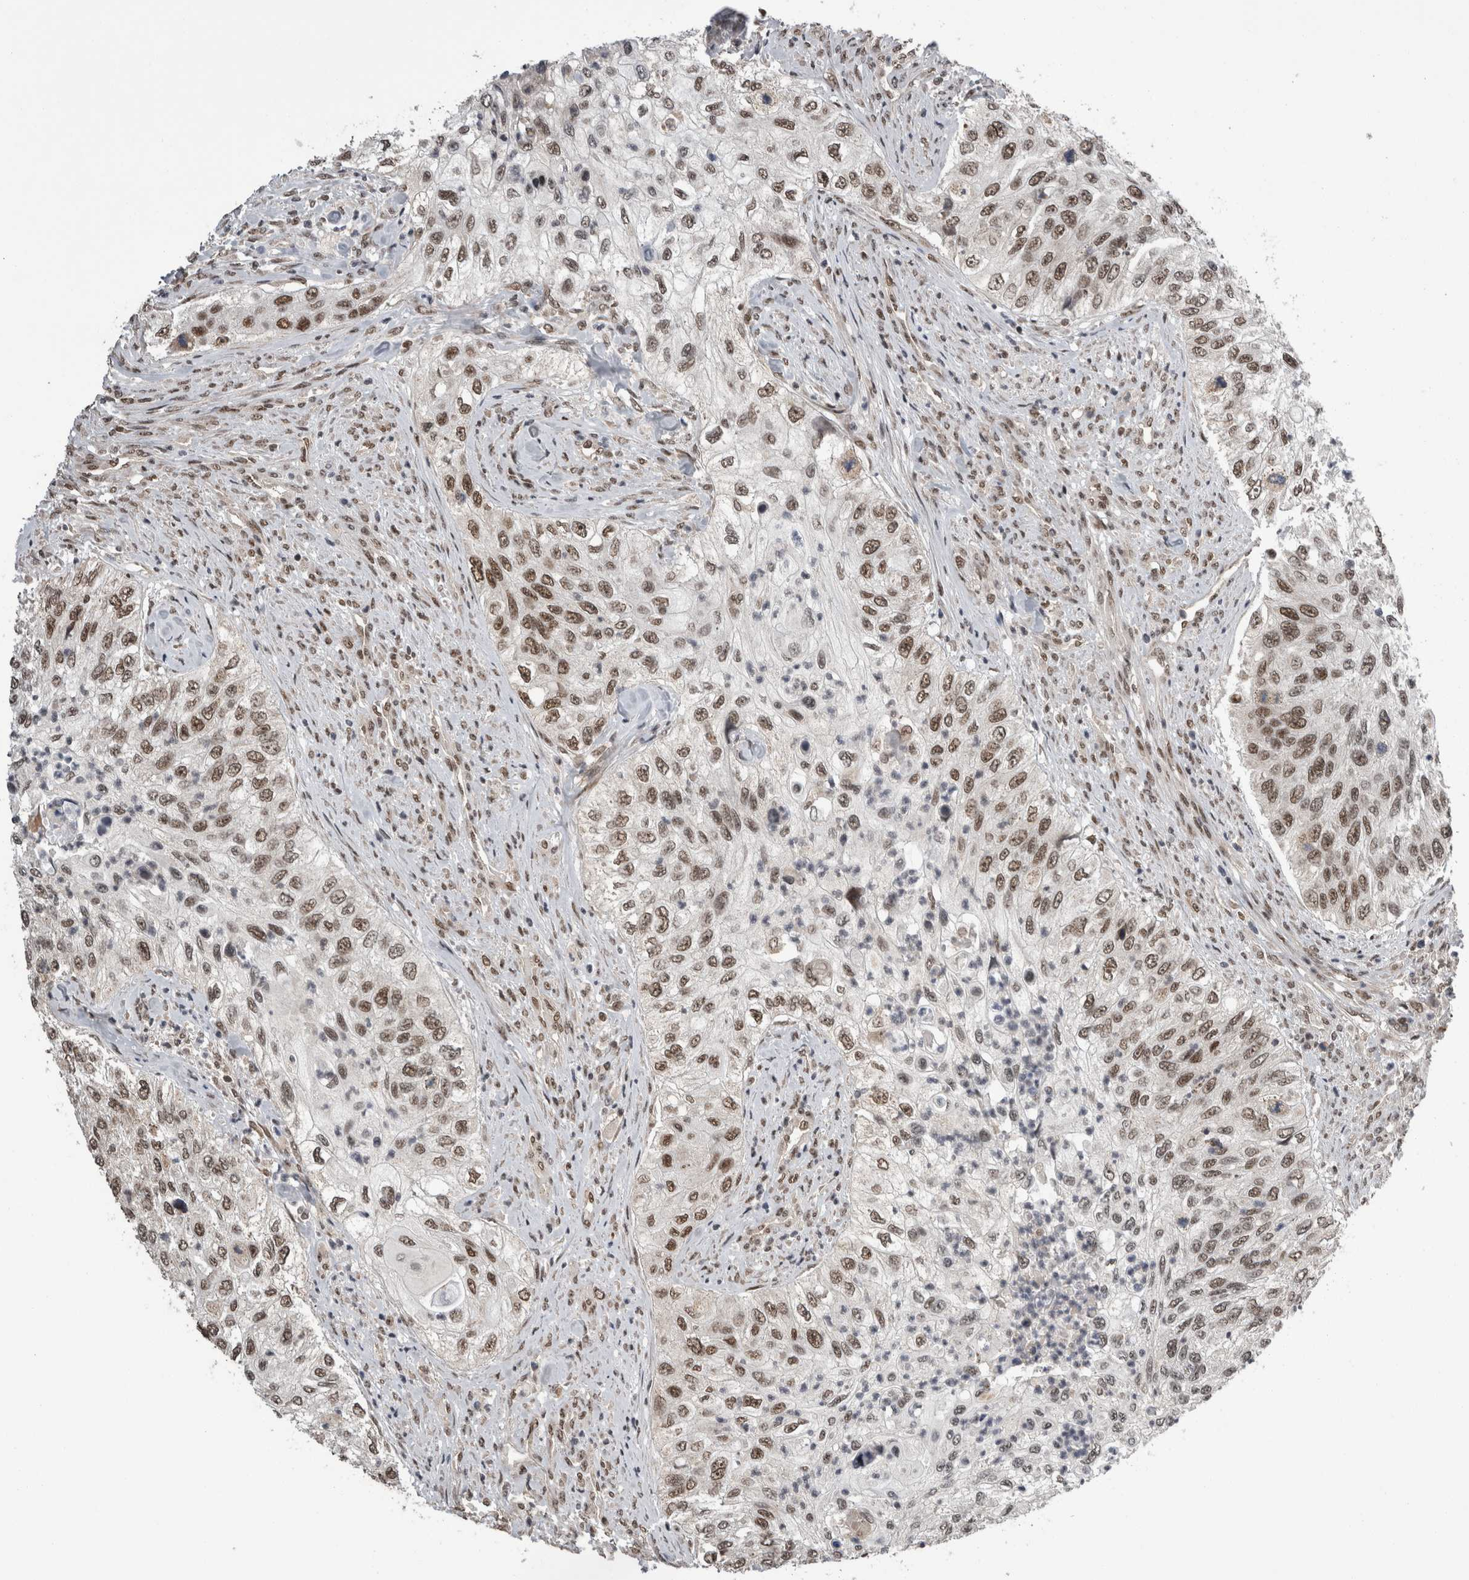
{"staining": {"intensity": "moderate", "quantity": ">75%", "location": "nuclear"}, "tissue": "urothelial cancer", "cell_type": "Tumor cells", "image_type": "cancer", "snomed": [{"axis": "morphology", "description": "Urothelial carcinoma, High grade"}, {"axis": "topography", "description": "Urinary bladder"}], "caption": "Immunohistochemical staining of human urothelial carcinoma (high-grade) exhibits moderate nuclear protein positivity in approximately >75% of tumor cells. (Stains: DAB in brown, nuclei in blue, Microscopy: brightfield microscopy at high magnification).", "gene": "CPSF2", "patient": {"sex": "female", "age": 60}}